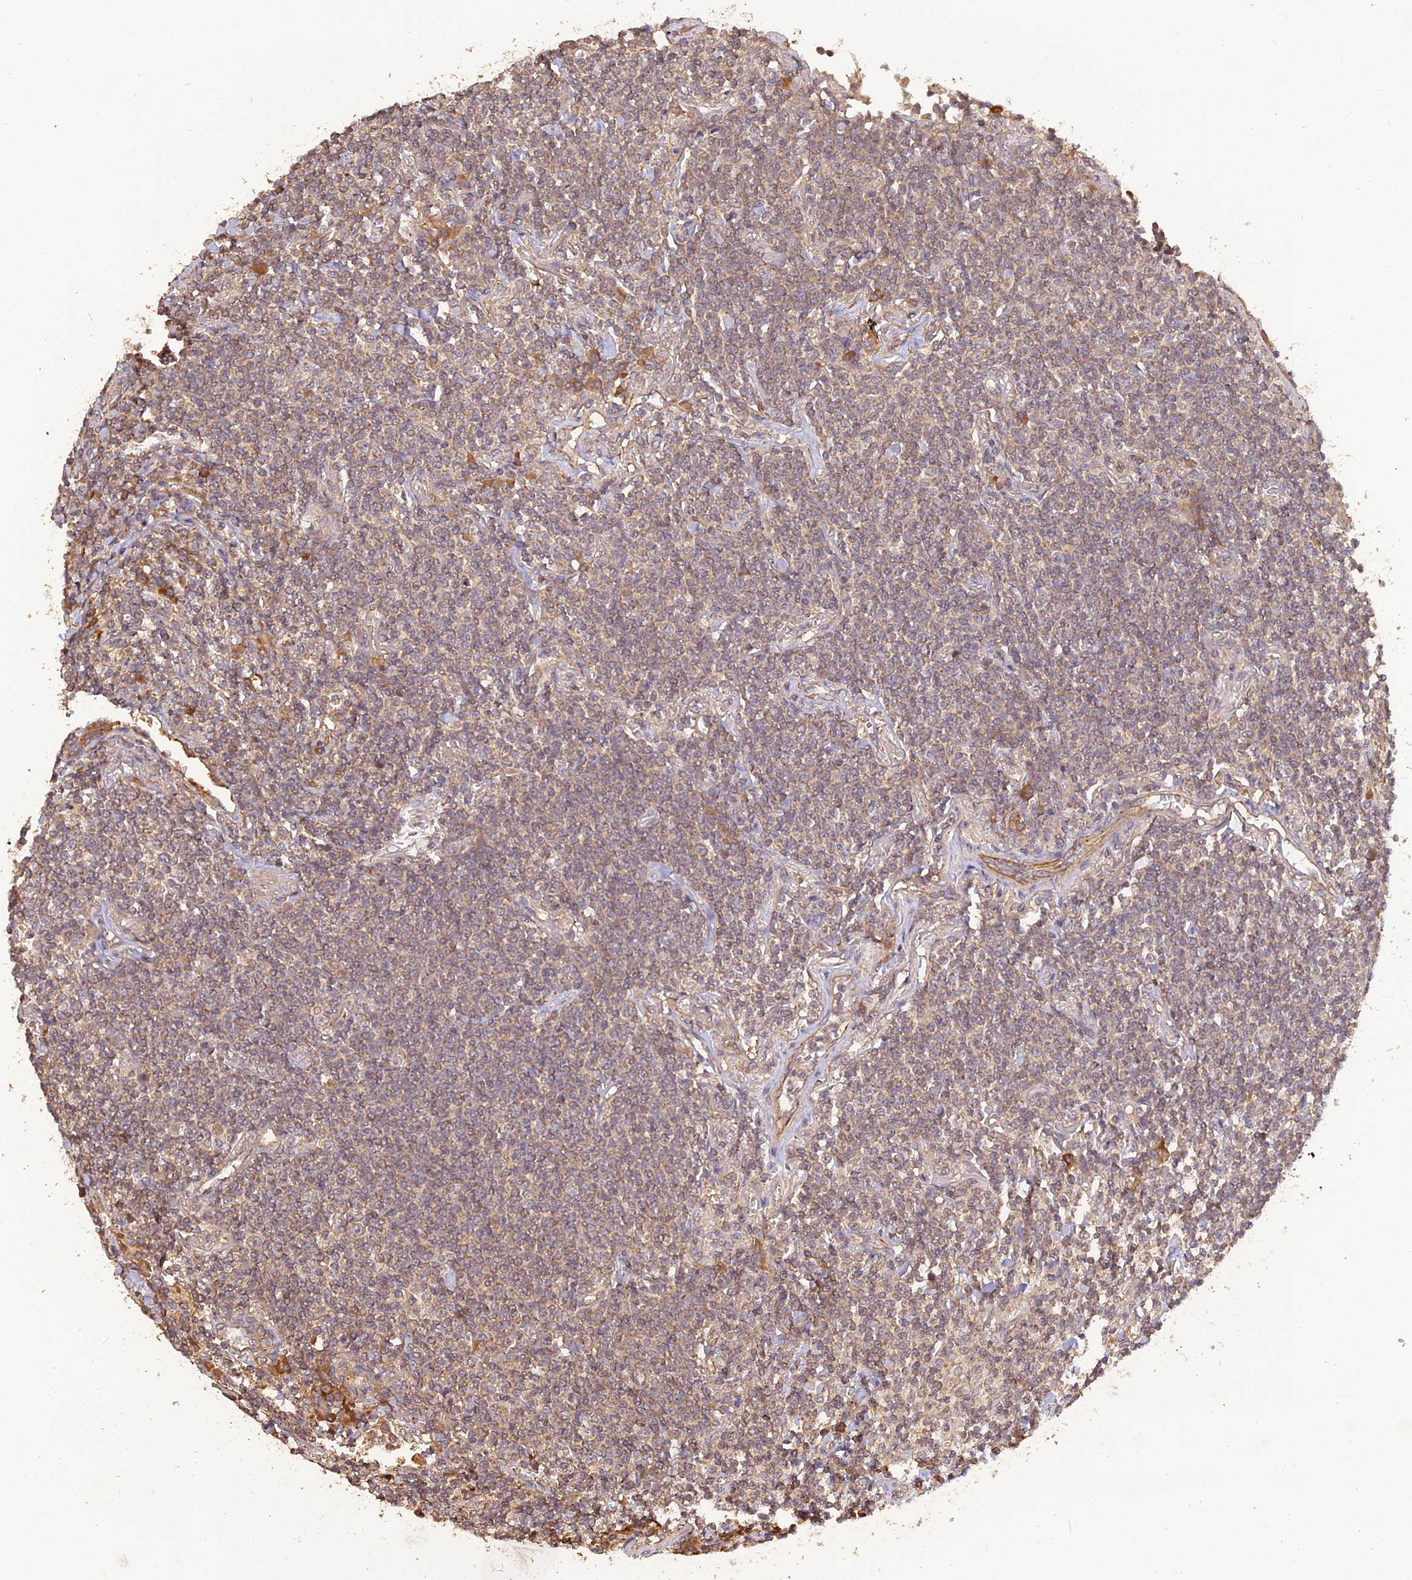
{"staining": {"intensity": "weak", "quantity": "25%-75%", "location": "cytoplasmic/membranous"}, "tissue": "lymphoma", "cell_type": "Tumor cells", "image_type": "cancer", "snomed": [{"axis": "morphology", "description": "Malignant lymphoma, non-Hodgkin's type, Low grade"}, {"axis": "topography", "description": "Lung"}], "caption": "Brown immunohistochemical staining in lymphoma reveals weak cytoplasmic/membranous expression in about 25%-75% of tumor cells.", "gene": "ARHGAP40", "patient": {"sex": "female", "age": 71}}